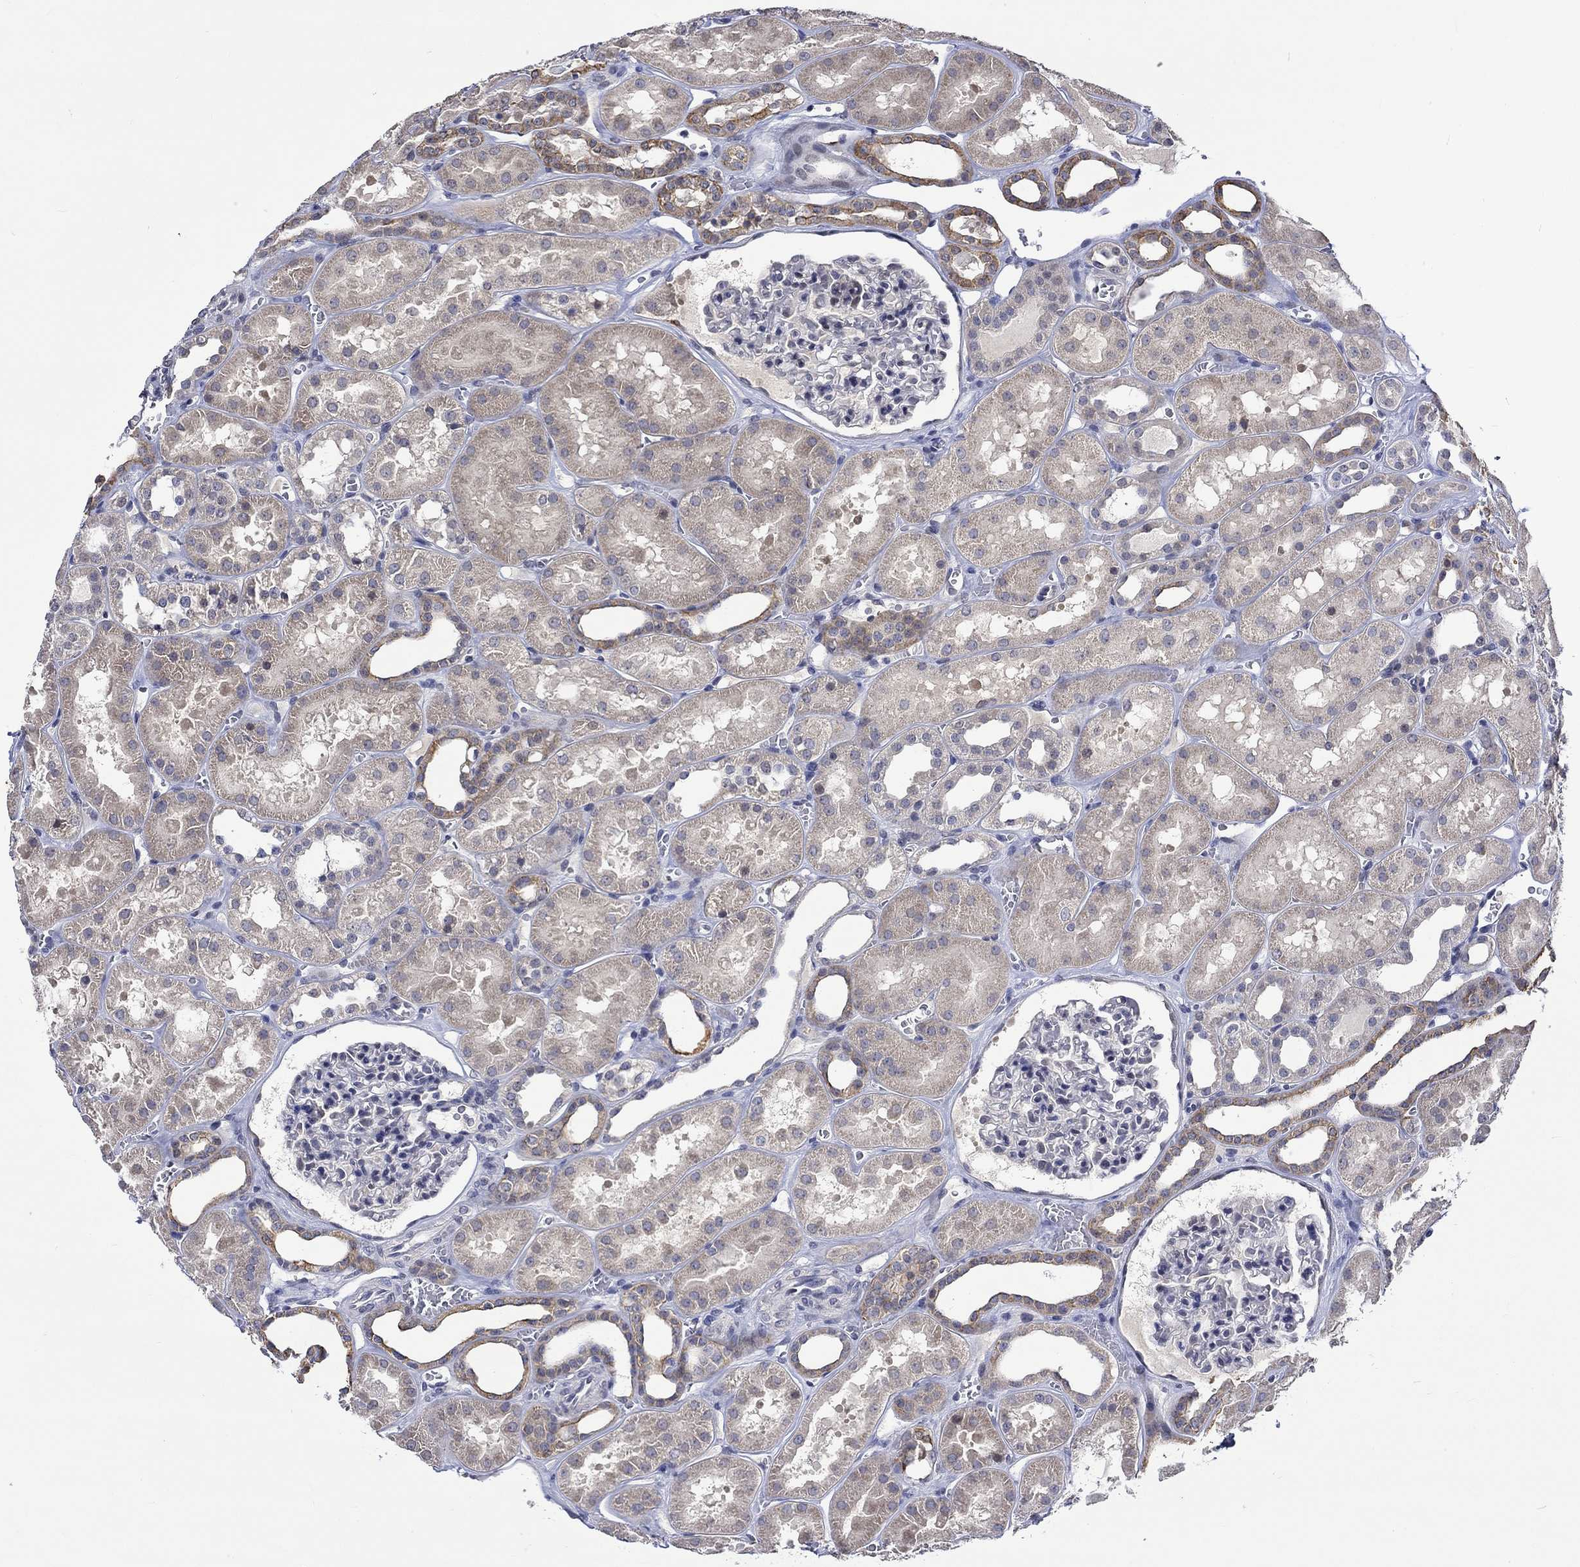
{"staining": {"intensity": "negative", "quantity": "none", "location": "none"}, "tissue": "kidney", "cell_type": "Cells in glomeruli", "image_type": "normal", "snomed": [{"axis": "morphology", "description": "Normal tissue, NOS"}, {"axis": "topography", "description": "Kidney"}], "caption": "Kidney was stained to show a protein in brown. There is no significant positivity in cells in glomeruli. Brightfield microscopy of IHC stained with DAB (3,3'-diaminobenzidine) (brown) and hematoxylin (blue), captured at high magnification.", "gene": "DDX3Y", "patient": {"sex": "female", "age": 41}}